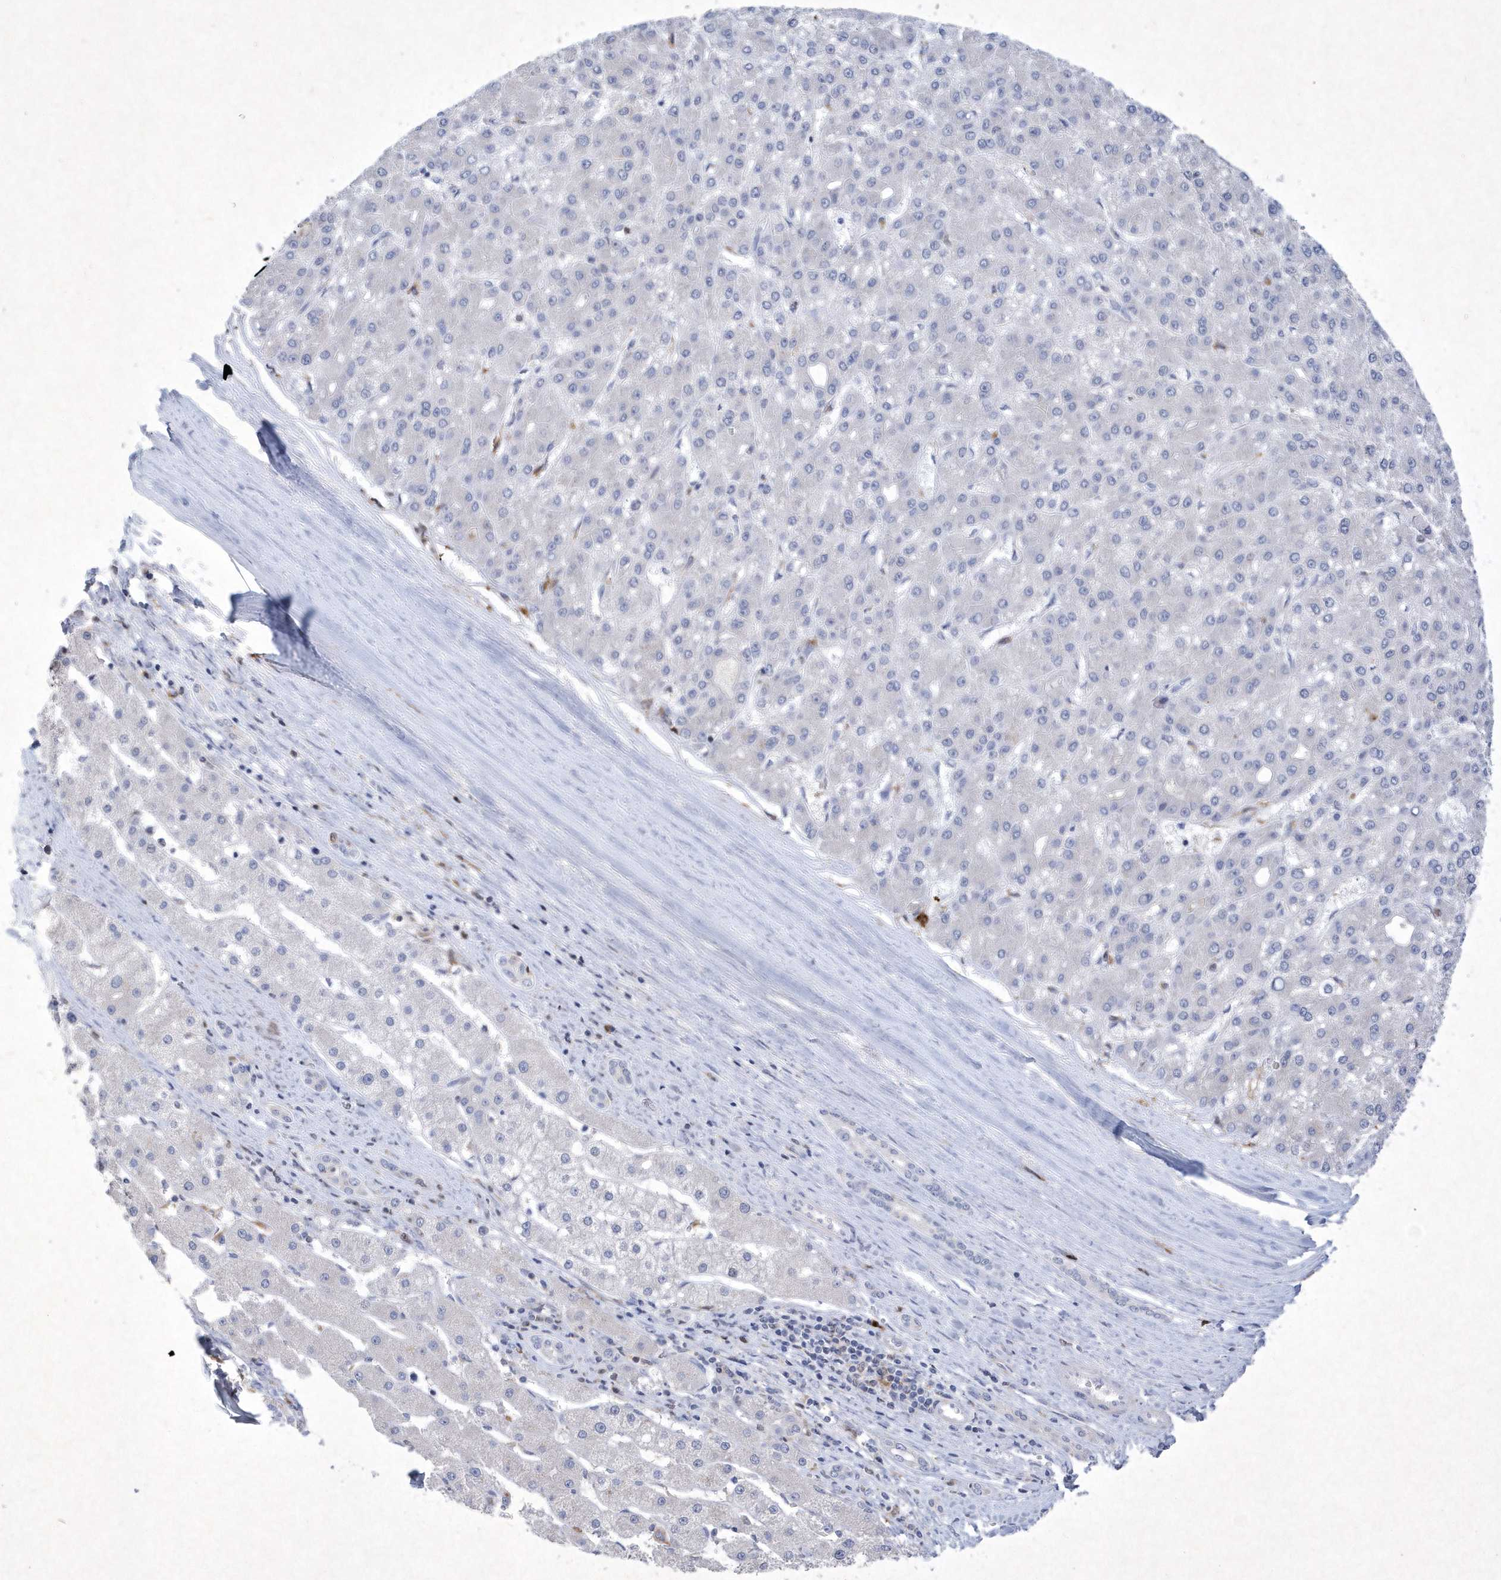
{"staining": {"intensity": "negative", "quantity": "none", "location": "none"}, "tissue": "liver cancer", "cell_type": "Tumor cells", "image_type": "cancer", "snomed": [{"axis": "morphology", "description": "Carcinoma, Hepatocellular, NOS"}, {"axis": "topography", "description": "Liver"}], "caption": "Liver cancer stained for a protein using immunohistochemistry reveals no staining tumor cells.", "gene": "BHLHA15", "patient": {"sex": "male", "age": 67}}